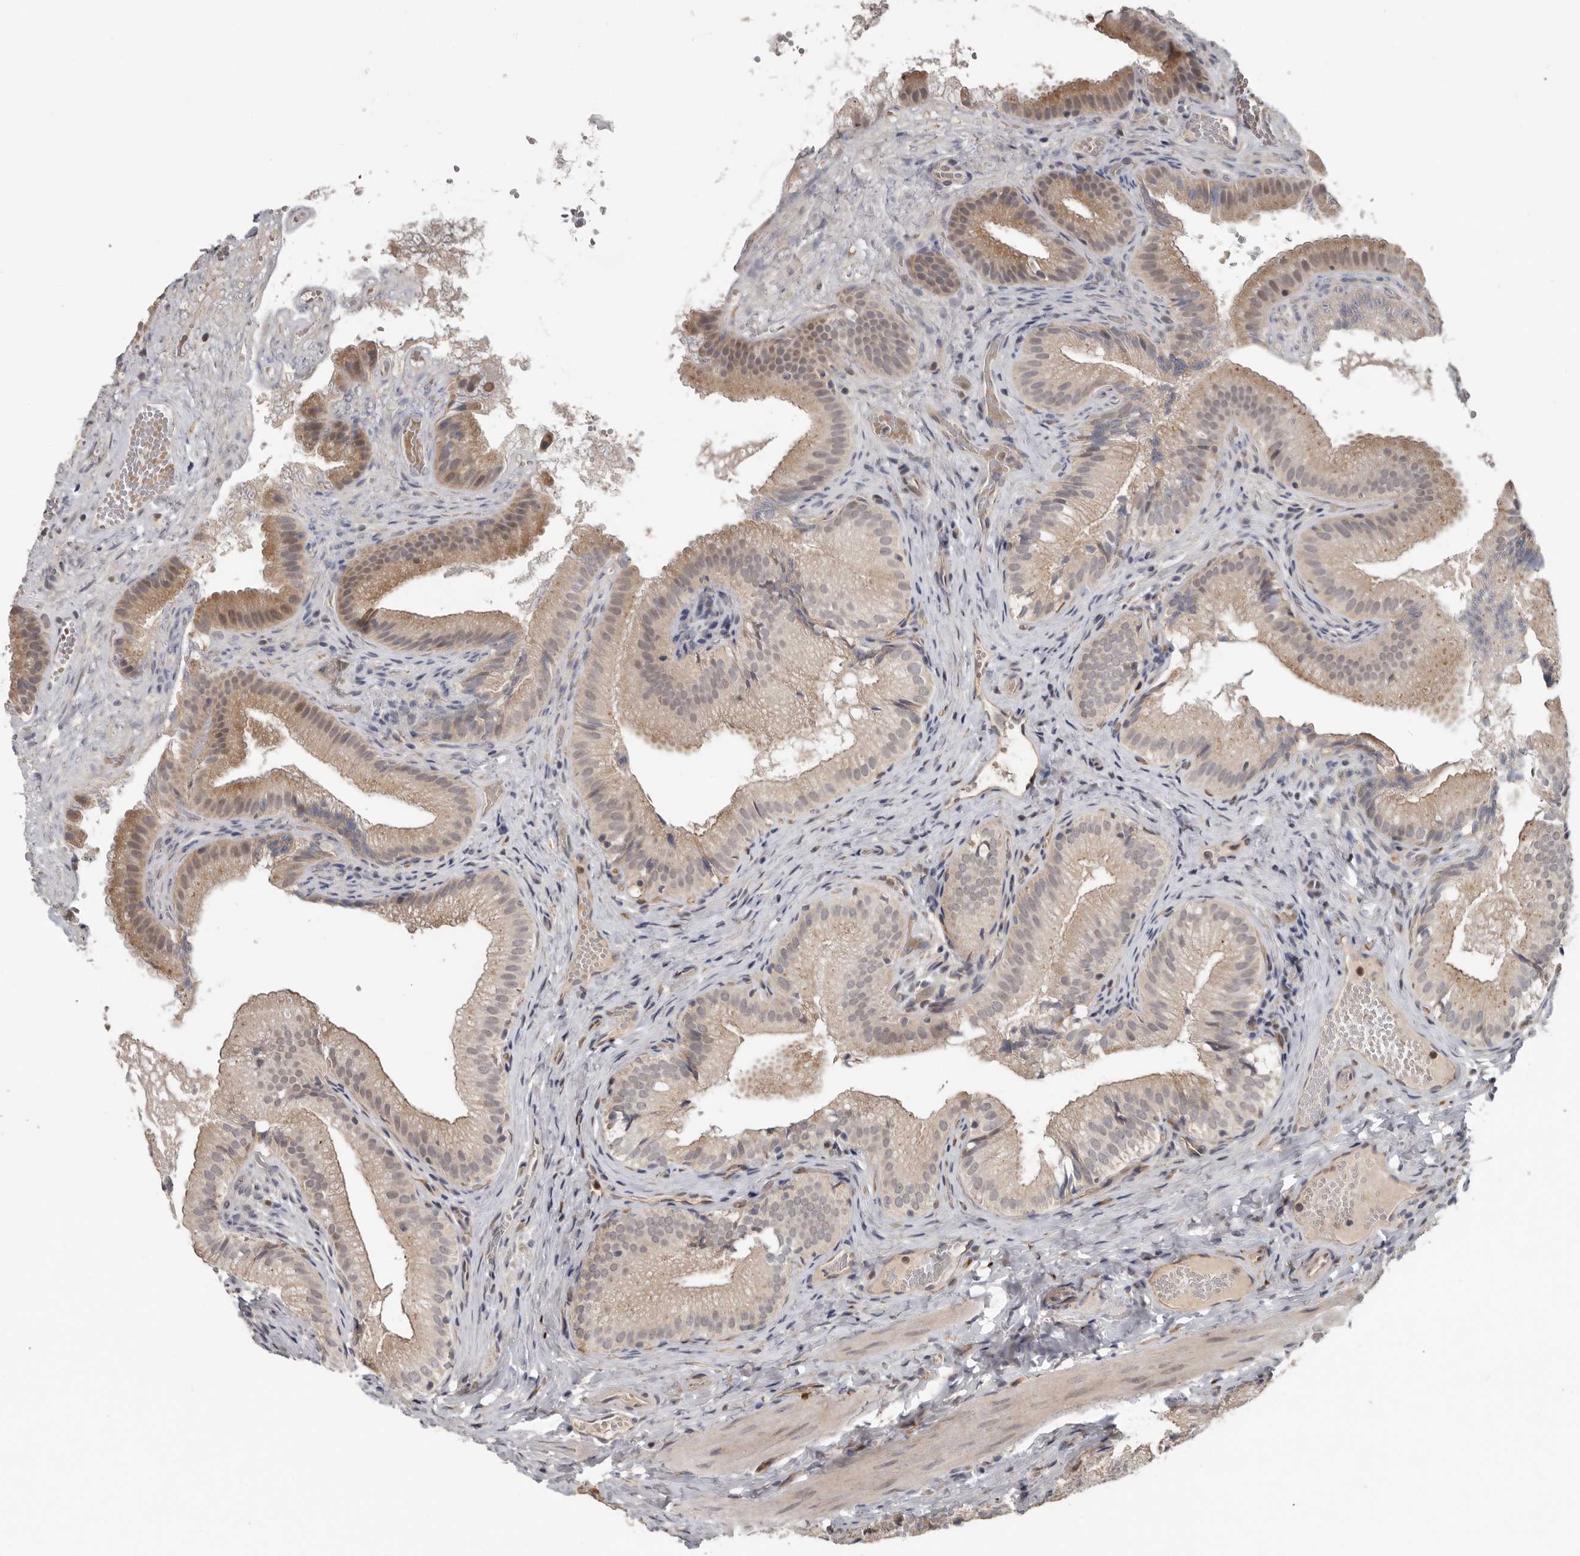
{"staining": {"intensity": "moderate", "quantity": "25%-75%", "location": "cytoplasmic/membranous"}, "tissue": "gallbladder", "cell_type": "Glandular cells", "image_type": "normal", "snomed": [{"axis": "morphology", "description": "Normal tissue, NOS"}, {"axis": "topography", "description": "Gallbladder"}], "caption": "A photomicrograph of human gallbladder stained for a protein shows moderate cytoplasmic/membranous brown staining in glandular cells.", "gene": "MTF1", "patient": {"sex": "female", "age": 30}}